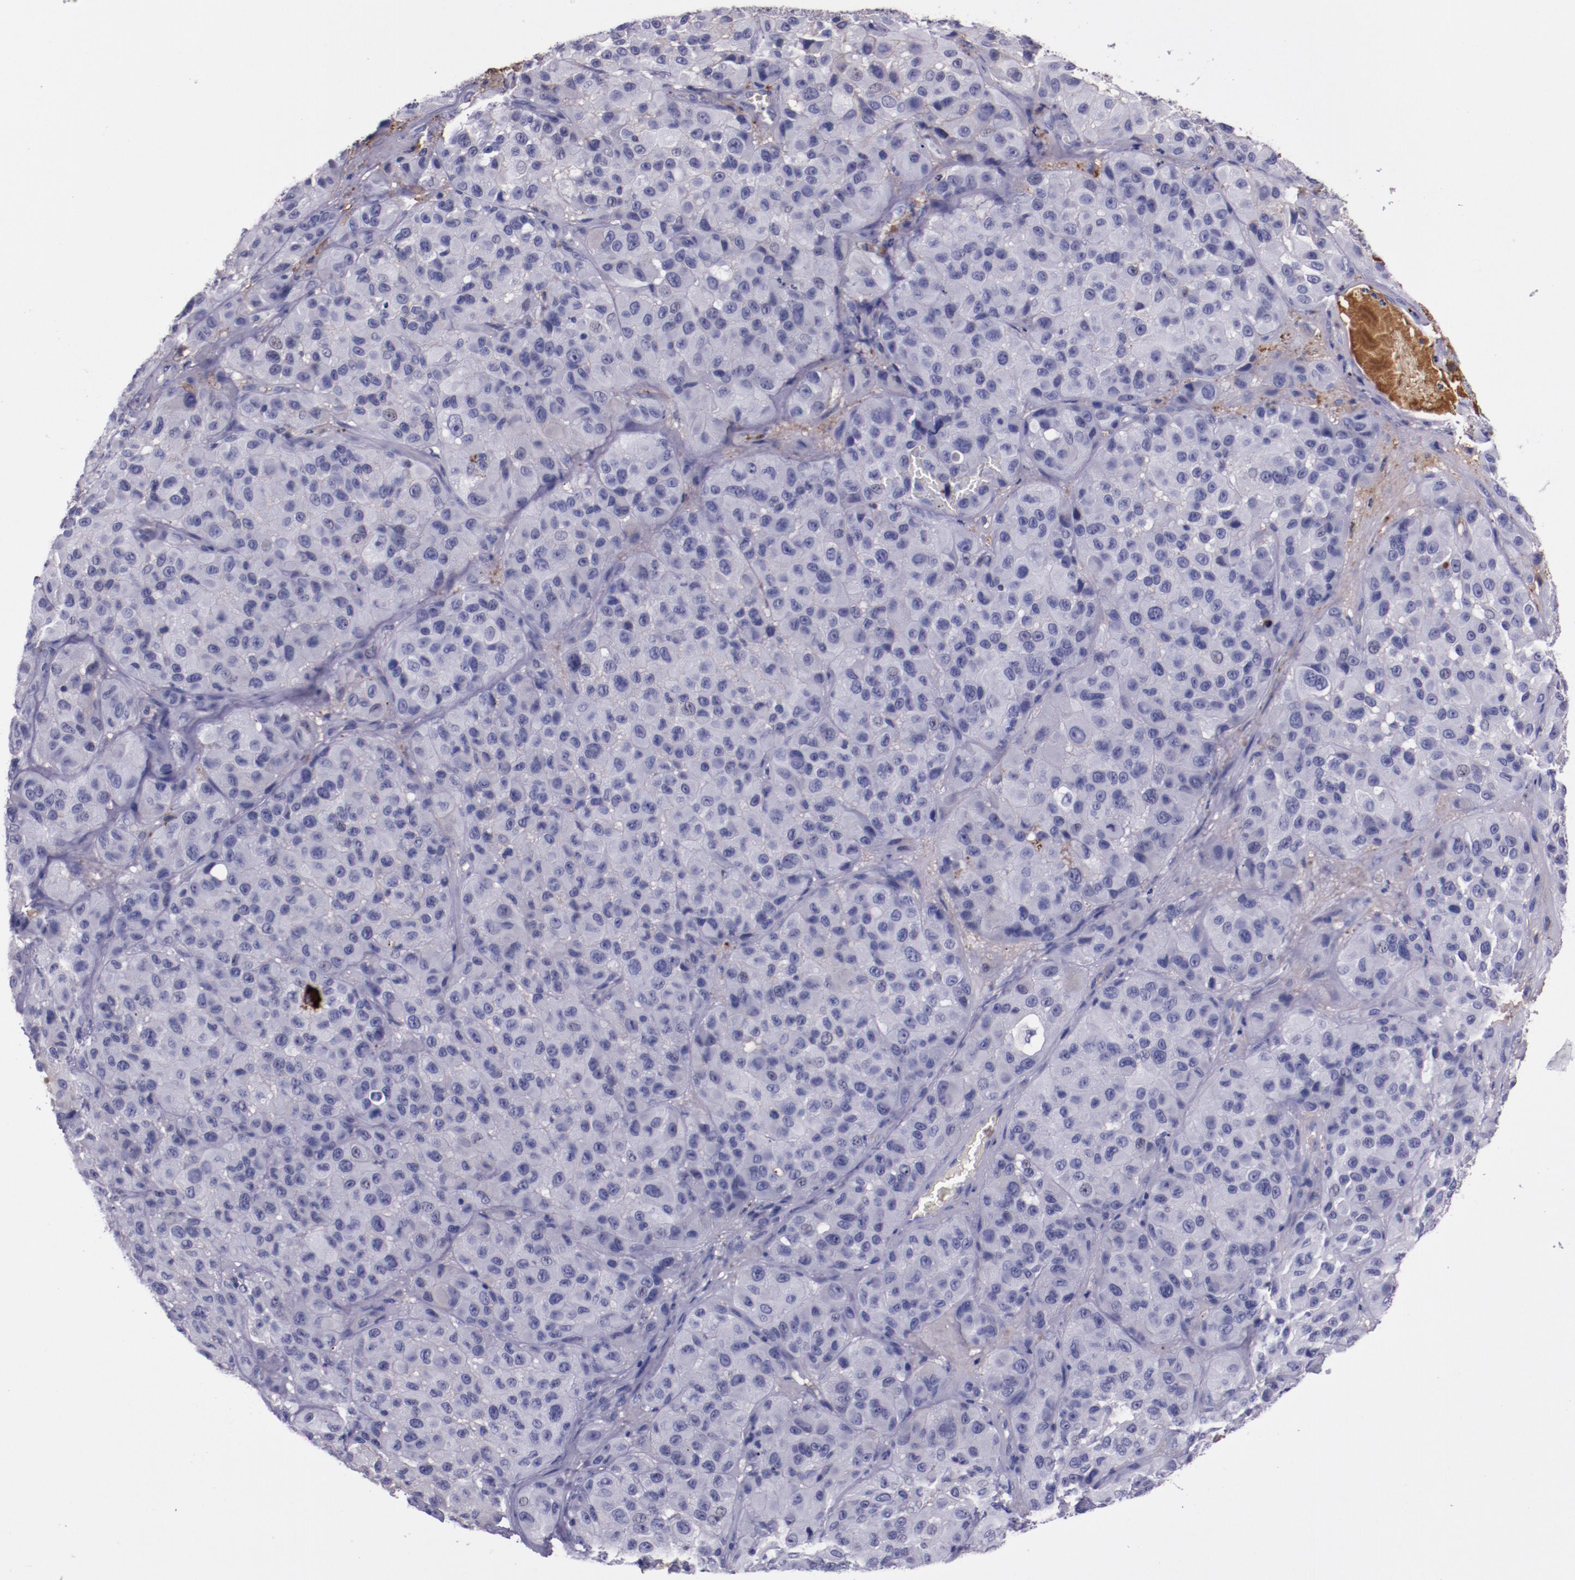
{"staining": {"intensity": "negative", "quantity": "none", "location": "none"}, "tissue": "melanoma", "cell_type": "Tumor cells", "image_type": "cancer", "snomed": [{"axis": "morphology", "description": "Malignant melanoma, NOS"}, {"axis": "topography", "description": "Skin"}], "caption": "Immunohistochemical staining of melanoma displays no significant positivity in tumor cells.", "gene": "APOH", "patient": {"sex": "female", "age": 21}}